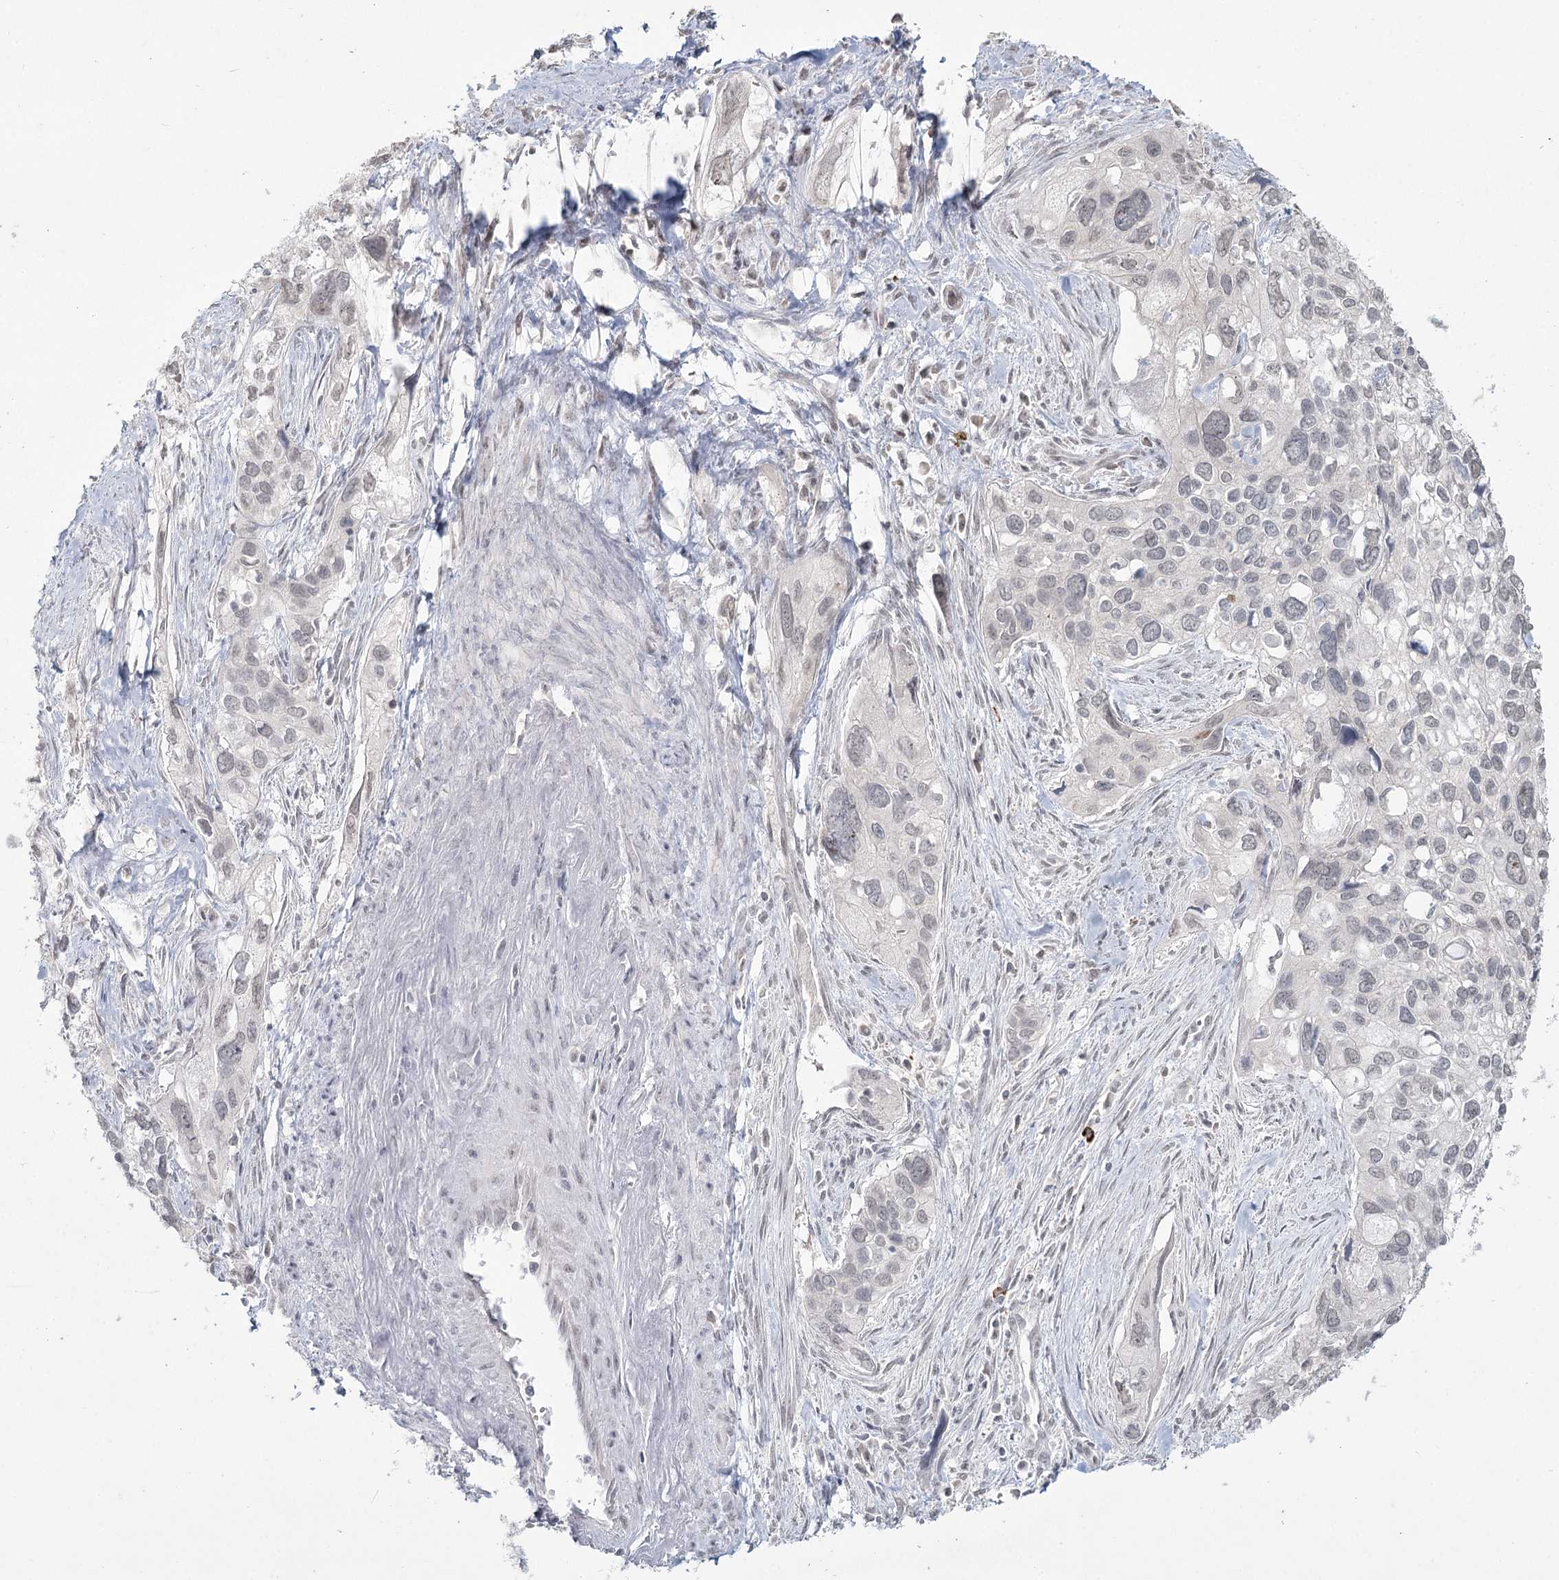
{"staining": {"intensity": "negative", "quantity": "none", "location": "none"}, "tissue": "cervical cancer", "cell_type": "Tumor cells", "image_type": "cancer", "snomed": [{"axis": "morphology", "description": "Squamous cell carcinoma, NOS"}, {"axis": "topography", "description": "Cervix"}], "caption": "A photomicrograph of cervical cancer (squamous cell carcinoma) stained for a protein shows no brown staining in tumor cells.", "gene": "LY6G5C", "patient": {"sex": "female", "age": 55}}